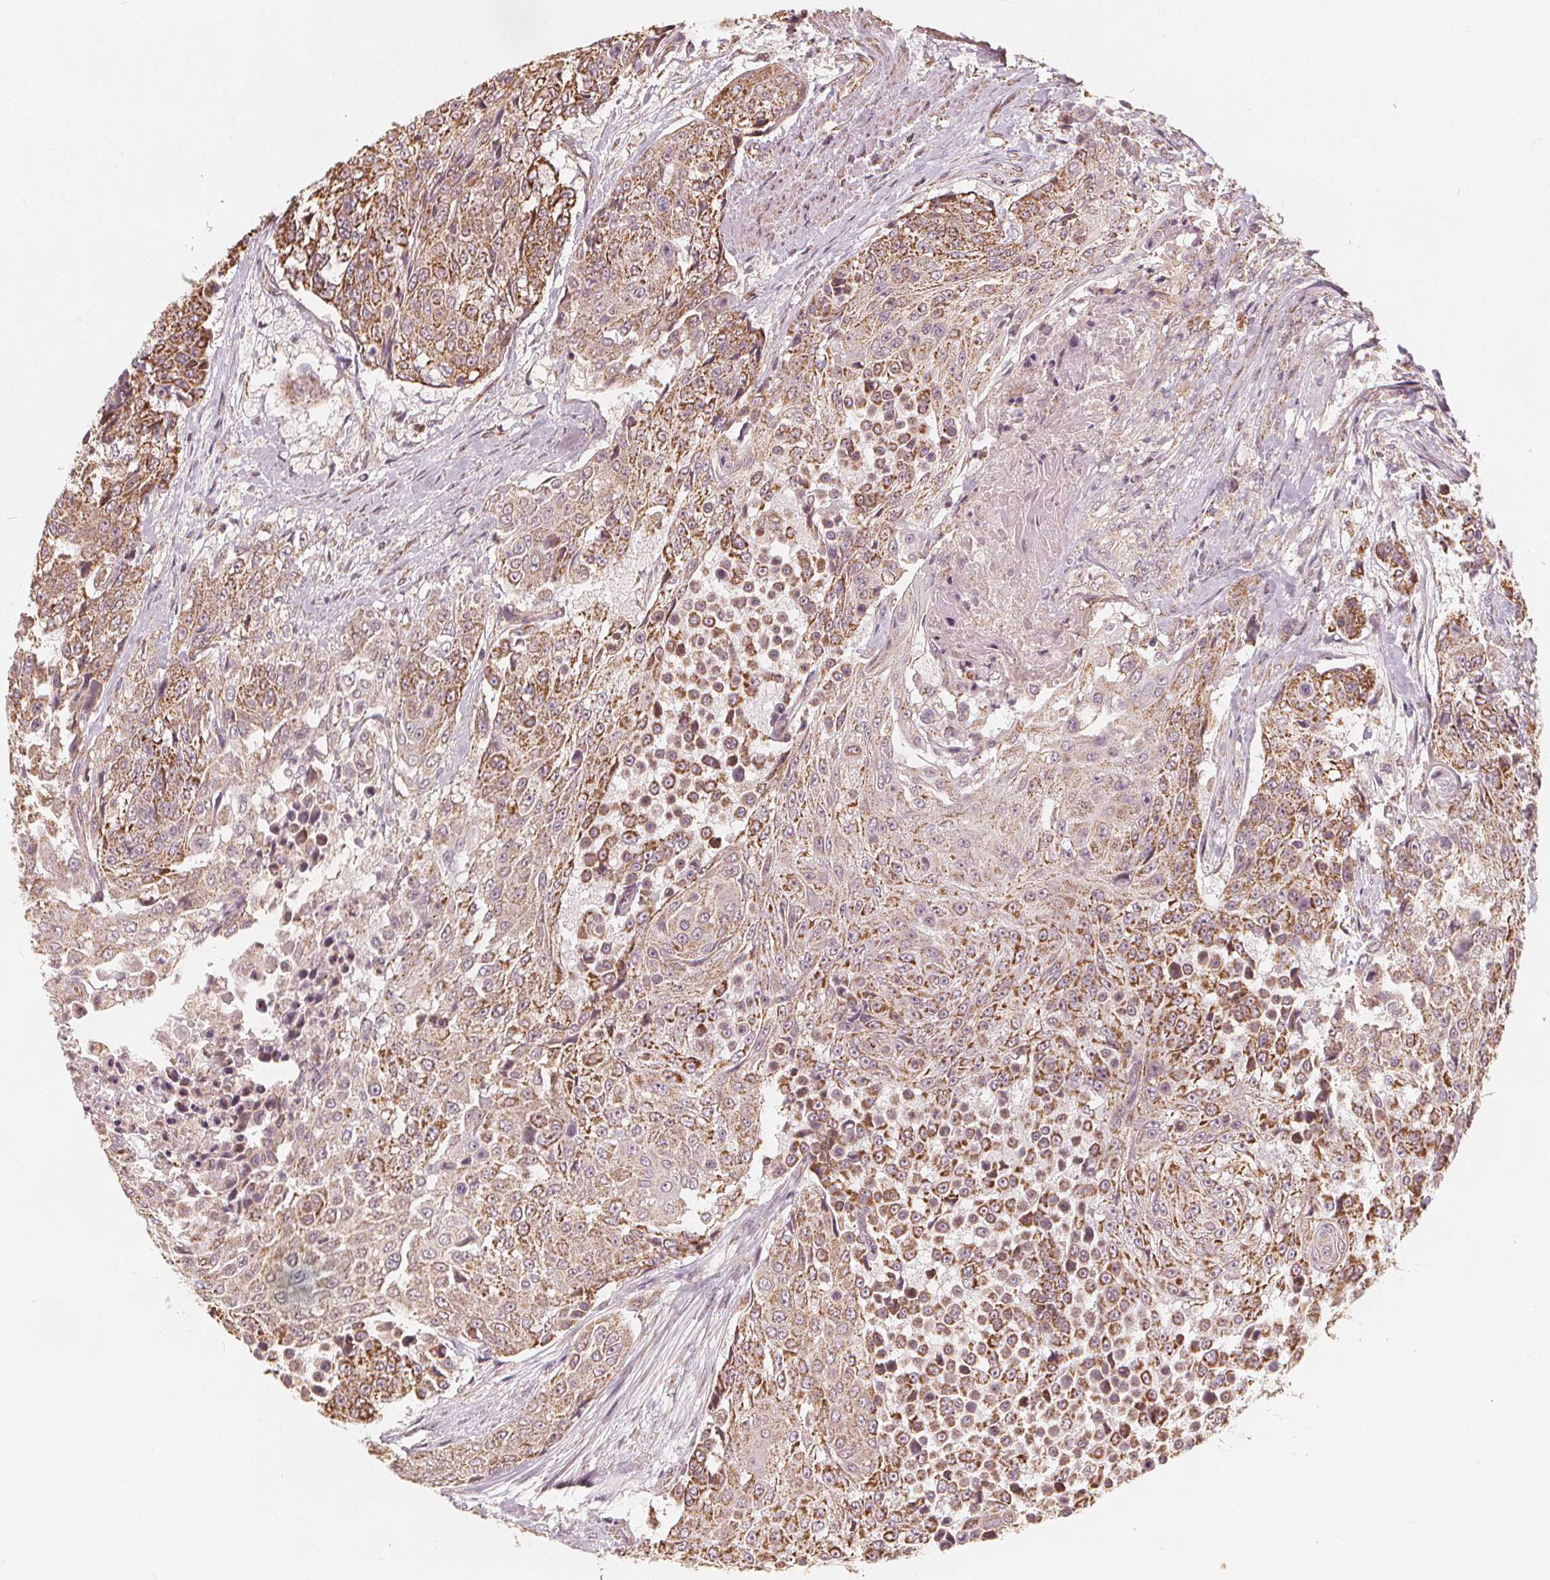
{"staining": {"intensity": "moderate", "quantity": ">75%", "location": "cytoplasmic/membranous"}, "tissue": "urothelial cancer", "cell_type": "Tumor cells", "image_type": "cancer", "snomed": [{"axis": "morphology", "description": "Urothelial carcinoma, High grade"}, {"axis": "topography", "description": "Urinary bladder"}], "caption": "The image reveals immunohistochemical staining of urothelial carcinoma (high-grade). There is moderate cytoplasmic/membranous staining is seen in approximately >75% of tumor cells.", "gene": "PEX26", "patient": {"sex": "female", "age": 63}}